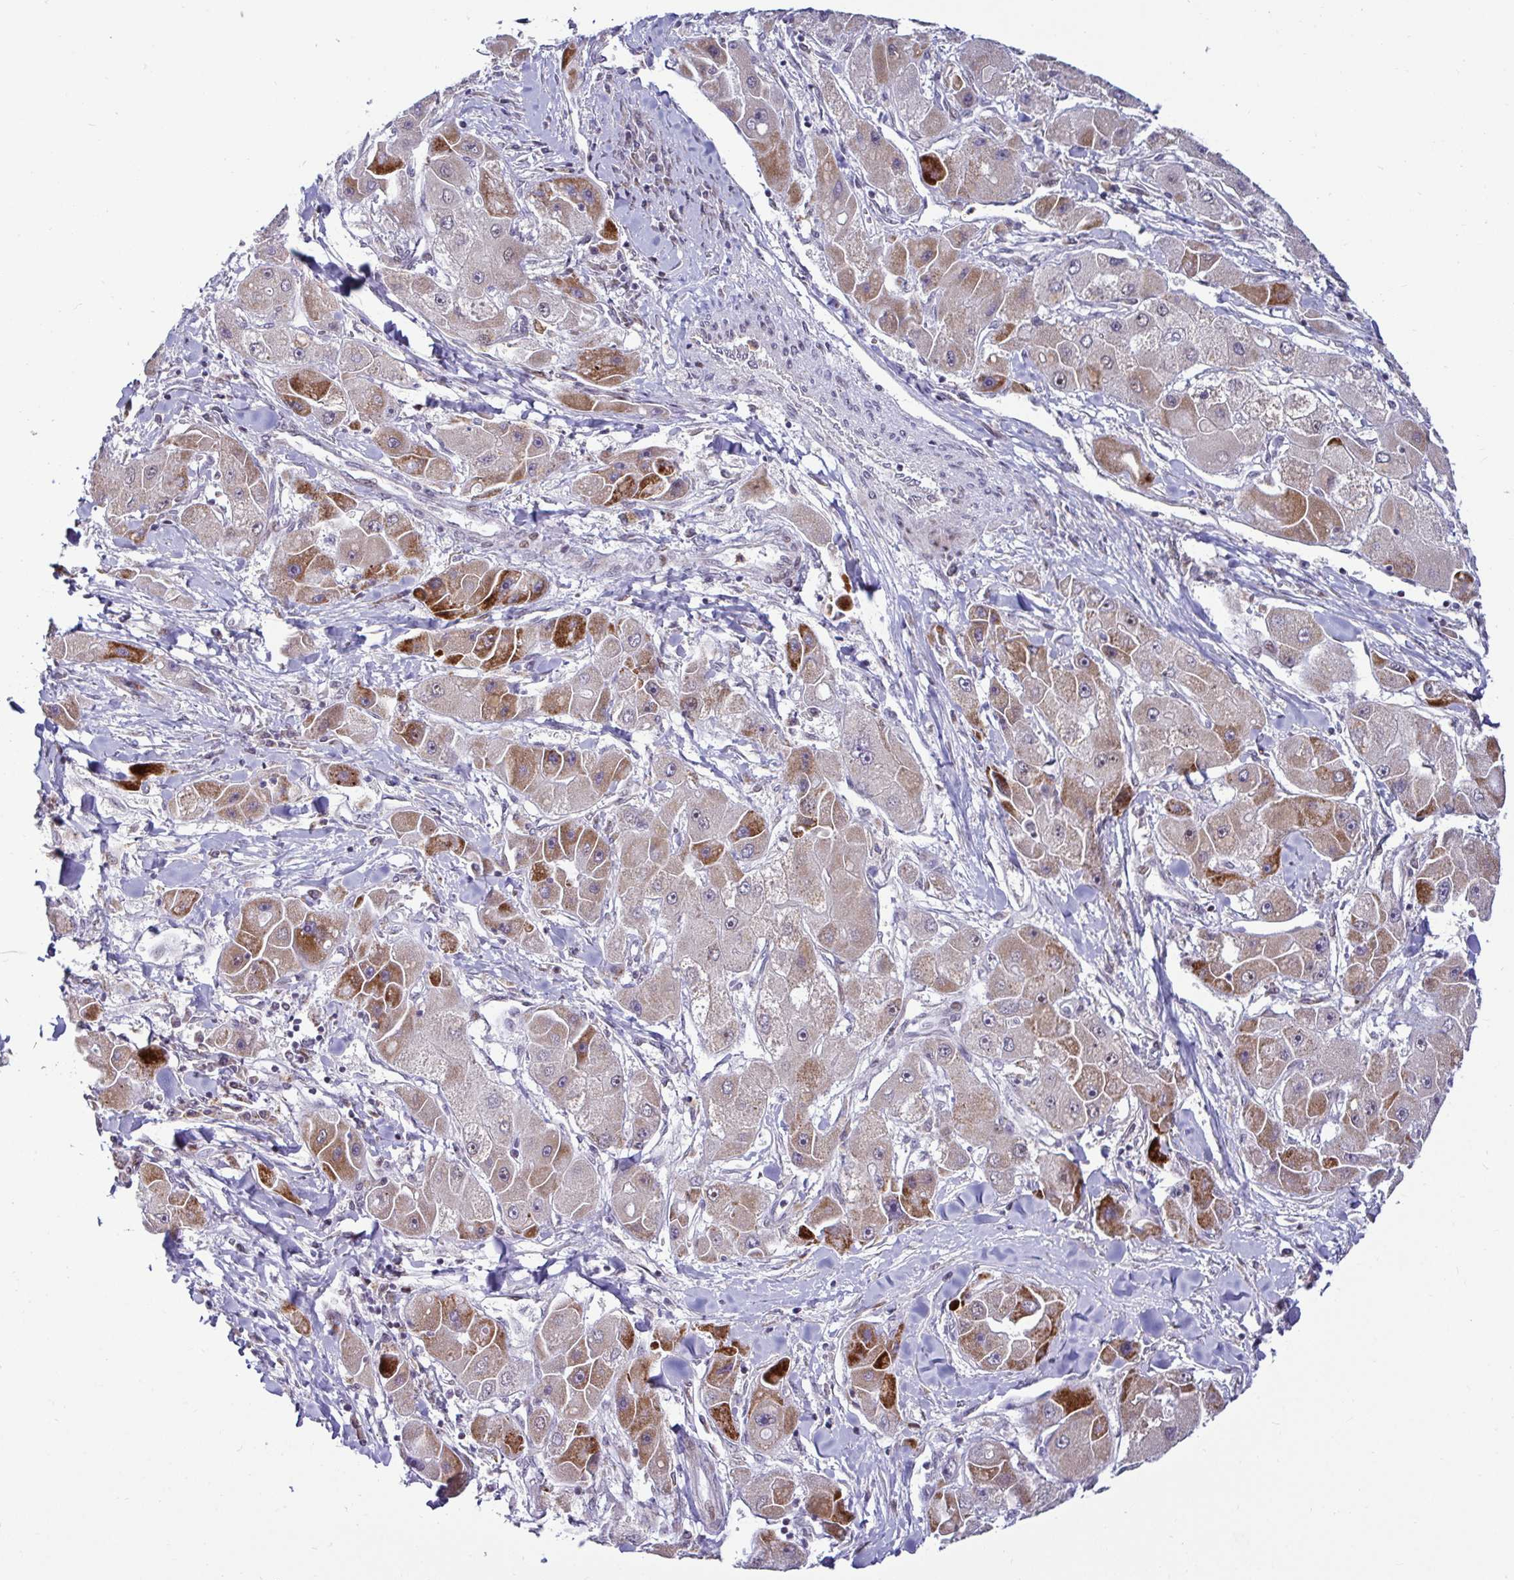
{"staining": {"intensity": "moderate", "quantity": ">75%", "location": "cytoplasmic/membranous"}, "tissue": "liver cancer", "cell_type": "Tumor cells", "image_type": "cancer", "snomed": [{"axis": "morphology", "description": "Carcinoma, Hepatocellular, NOS"}, {"axis": "topography", "description": "Liver"}], "caption": "IHC histopathology image of liver cancer stained for a protein (brown), which reveals medium levels of moderate cytoplasmic/membranous staining in approximately >75% of tumor cells.", "gene": "DZIP1", "patient": {"sex": "male", "age": 24}}